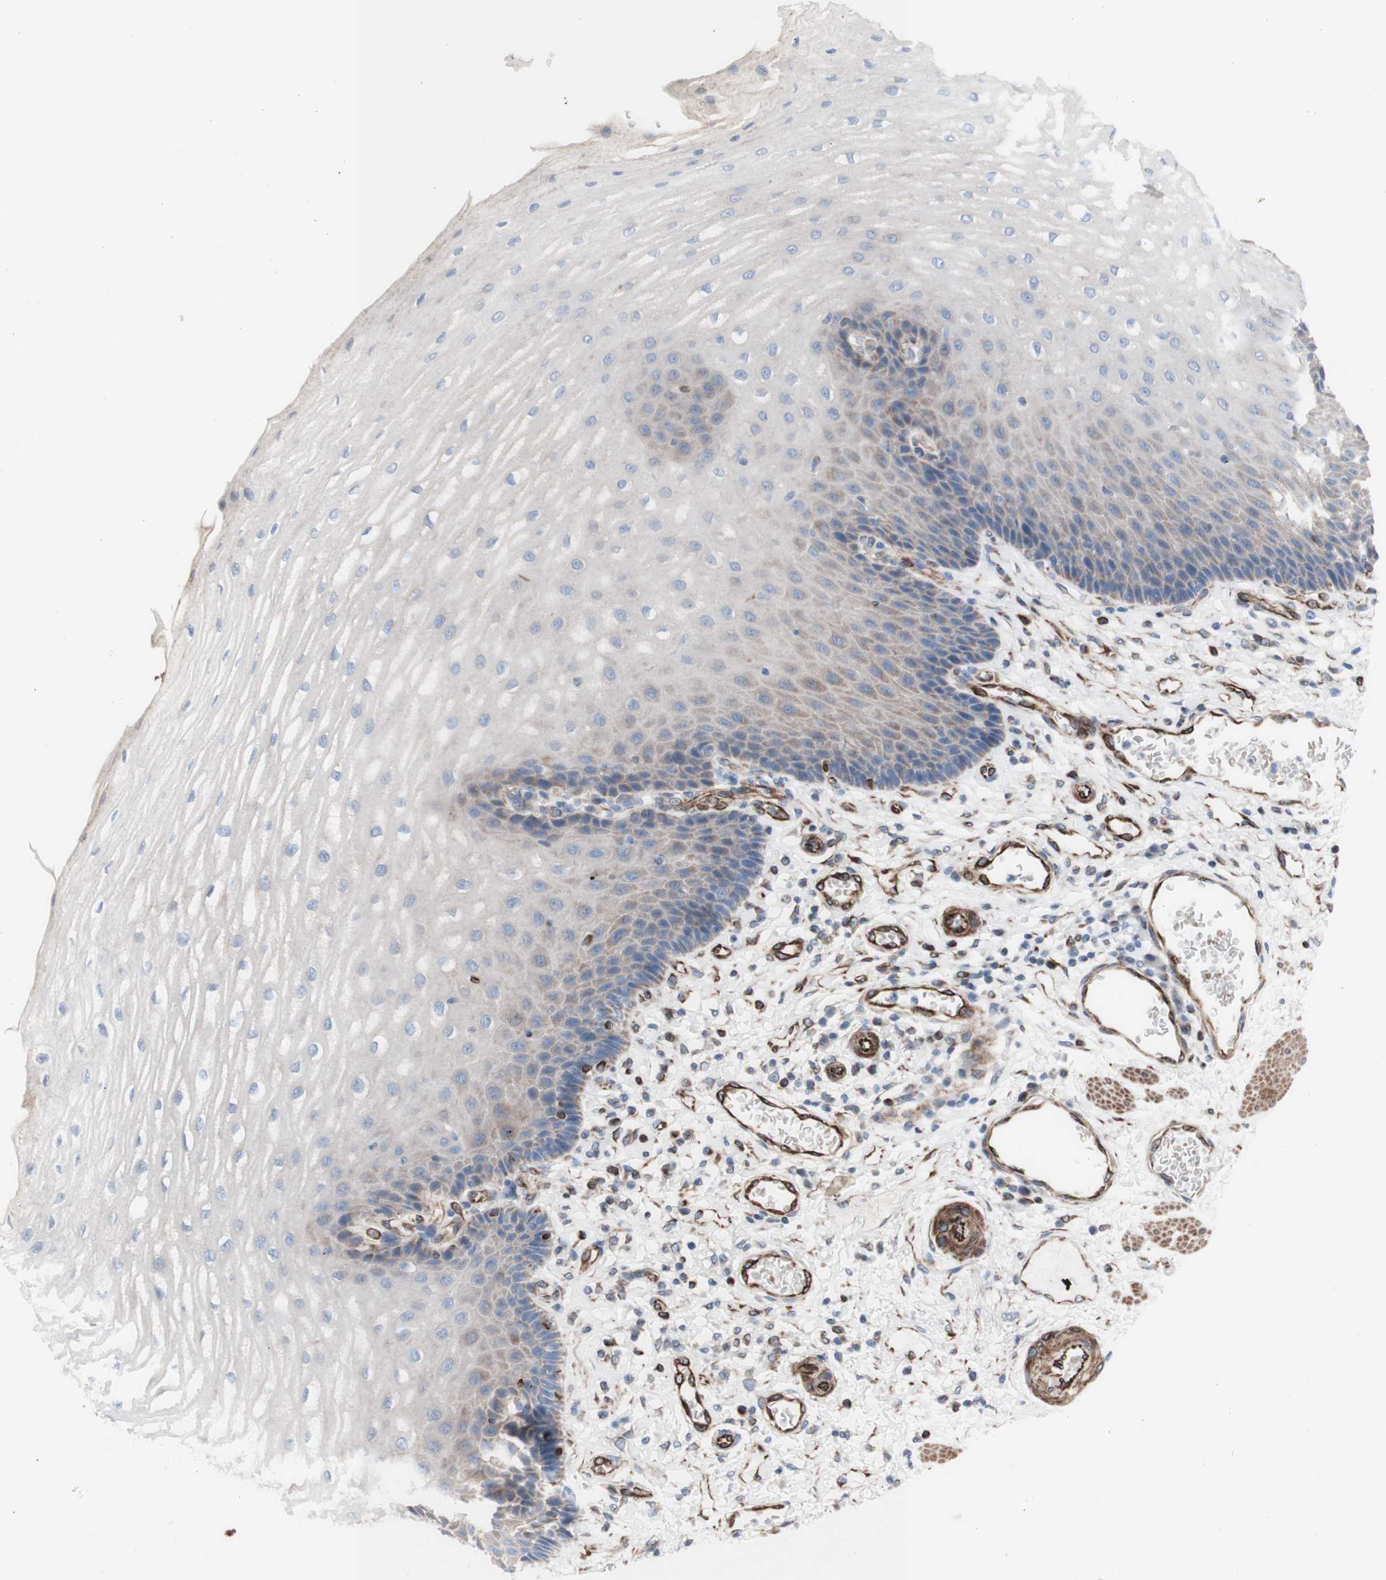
{"staining": {"intensity": "weak", "quantity": "<25%", "location": "cytoplasmic/membranous"}, "tissue": "esophagus", "cell_type": "Squamous epithelial cells", "image_type": "normal", "snomed": [{"axis": "morphology", "description": "Normal tissue, NOS"}, {"axis": "topography", "description": "Esophagus"}], "caption": "A high-resolution image shows immunohistochemistry (IHC) staining of unremarkable esophagus, which reveals no significant expression in squamous epithelial cells.", "gene": "AGPAT5", "patient": {"sex": "male", "age": 54}}